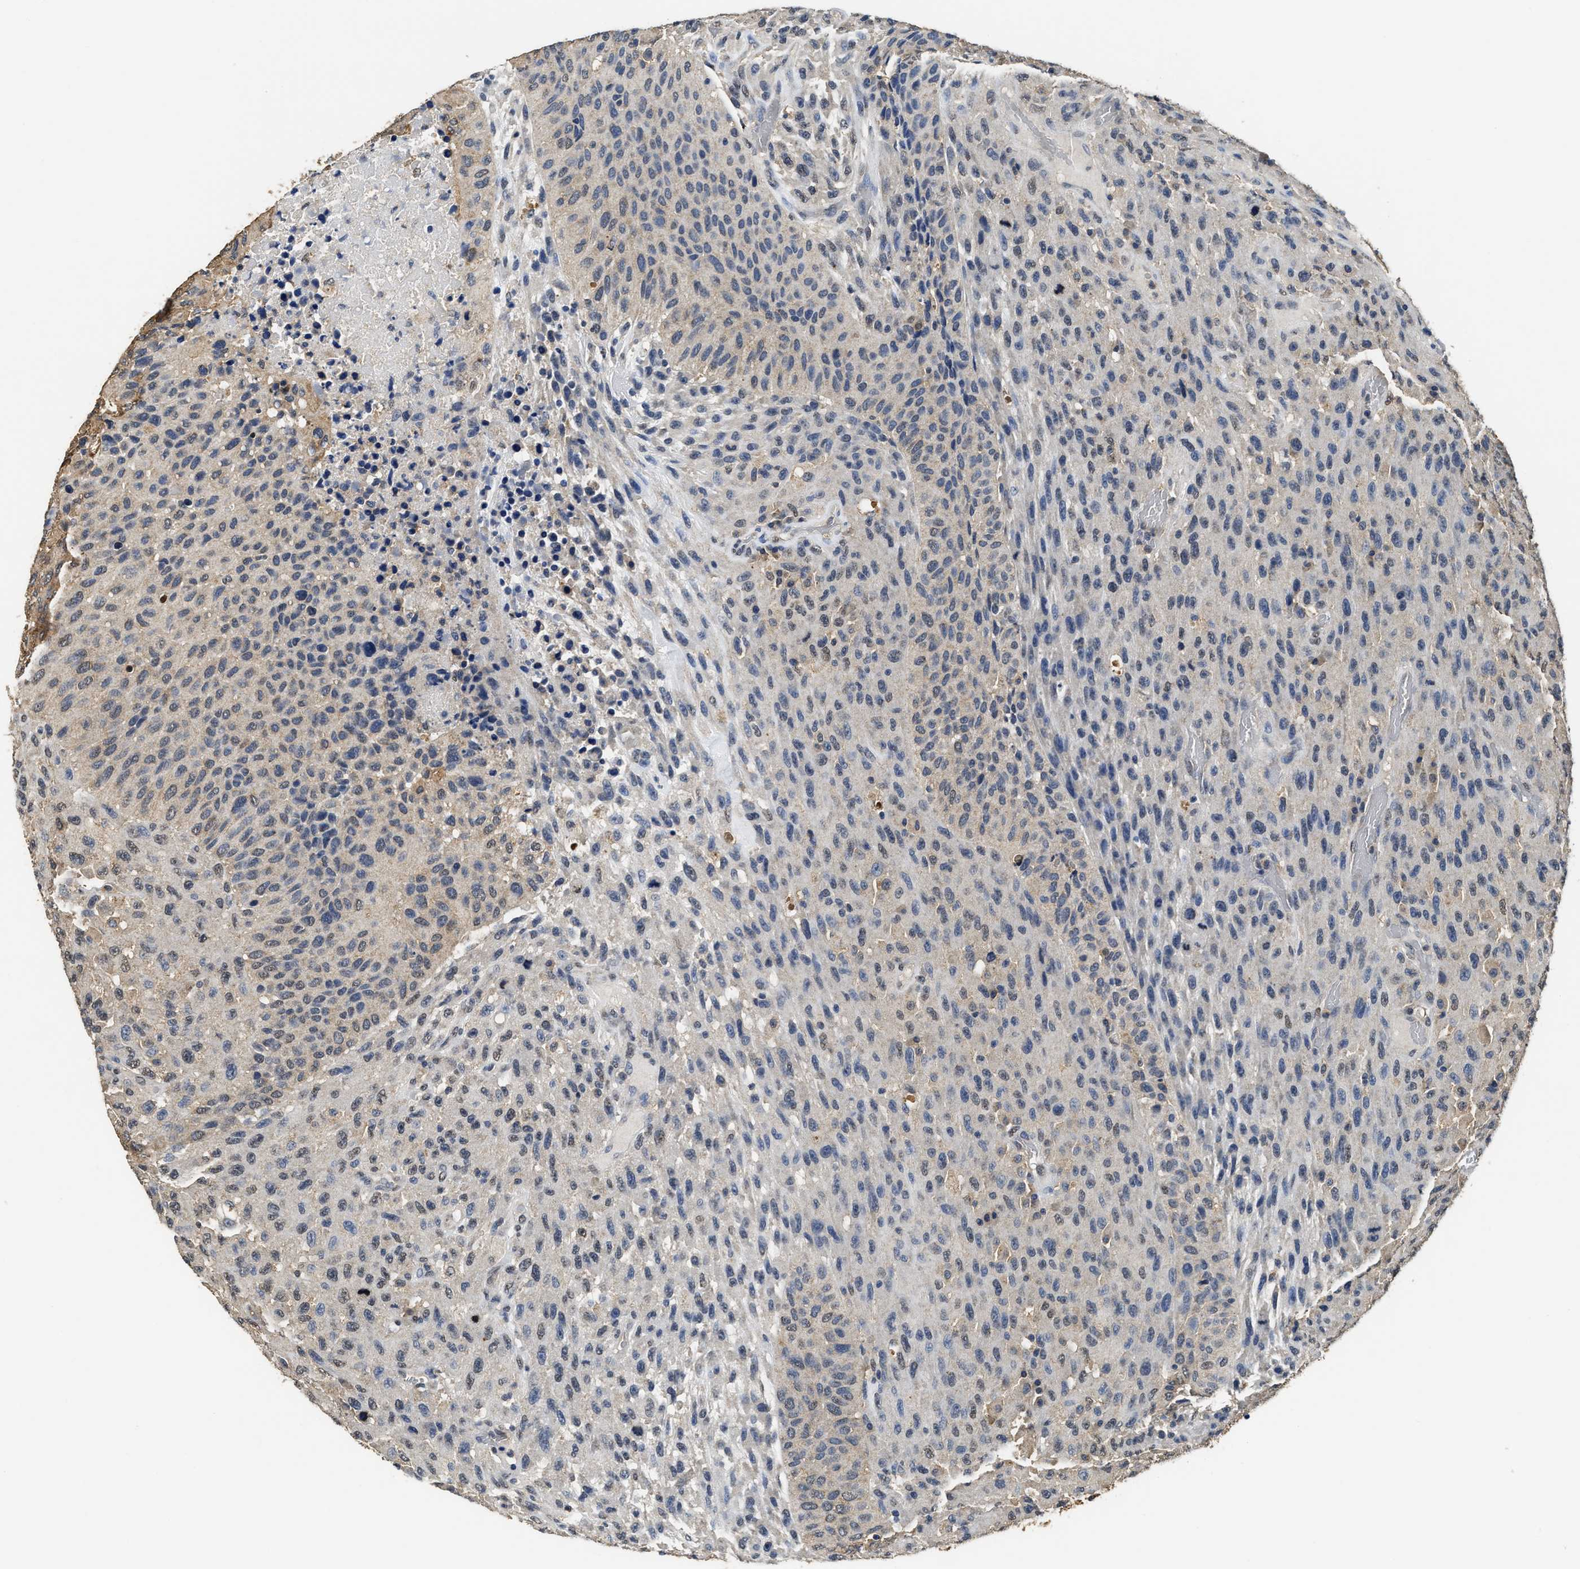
{"staining": {"intensity": "weak", "quantity": "25%-75%", "location": "cytoplasmic/membranous"}, "tissue": "urothelial cancer", "cell_type": "Tumor cells", "image_type": "cancer", "snomed": [{"axis": "morphology", "description": "Urothelial carcinoma, High grade"}, {"axis": "topography", "description": "Urinary bladder"}], "caption": "Immunohistochemistry staining of high-grade urothelial carcinoma, which exhibits low levels of weak cytoplasmic/membranous positivity in about 25%-75% of tumor cells indicating weak cytoplasmic/membranous protein staining. The staining was performed using DAB (3,3'-diaminobenzidine) (brown) for protein detection and nuclei were counterstained in hematoxylin (blue).", "gene": "CTNNA1", "patient": {"sex": "male", "age": 66}}